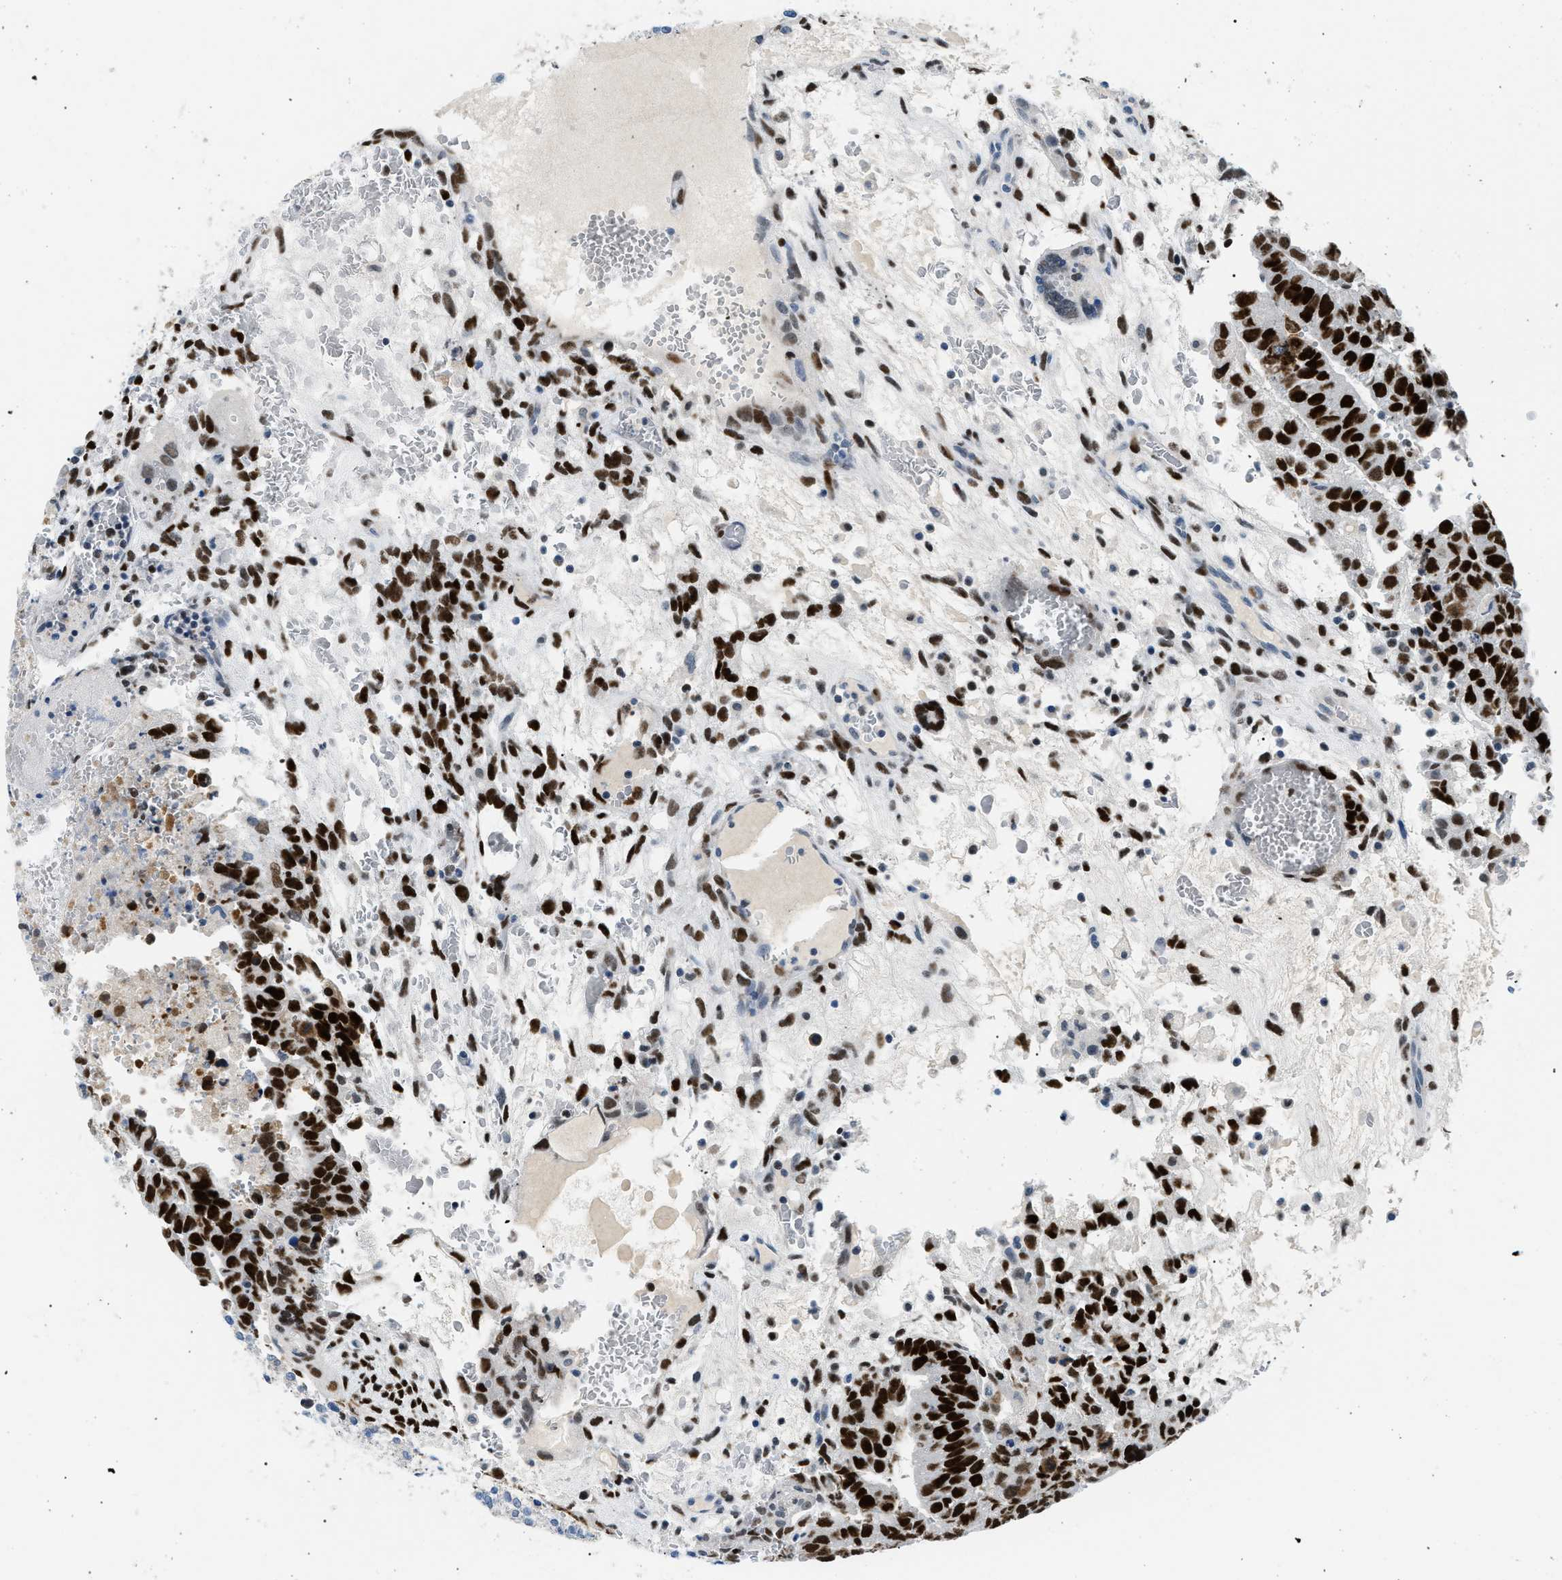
{"staining": {"intensity": "strong", "quantity": ">75%", "location": "nuclear"}, "tissue": "testis cancer", "cell_type": "Tumor cells", "image_type": "cancer", "snomed": [{"axis": "morphology", "description": "Seminoma, NOS"}, {"axis": "morphology", "description": "Carcinoma, Embryonal, NOS"}, {"axis": "topography", "description": "Testis"}], "caption": "Approximately >75% of tumor cells in human testis embryonal carcinoma exhibit strong nuclear protein expression as visualized by brown immunohistochemical staining.", "gene": "SMARCC1", "patient": {"sex": "male", "age": 52}}